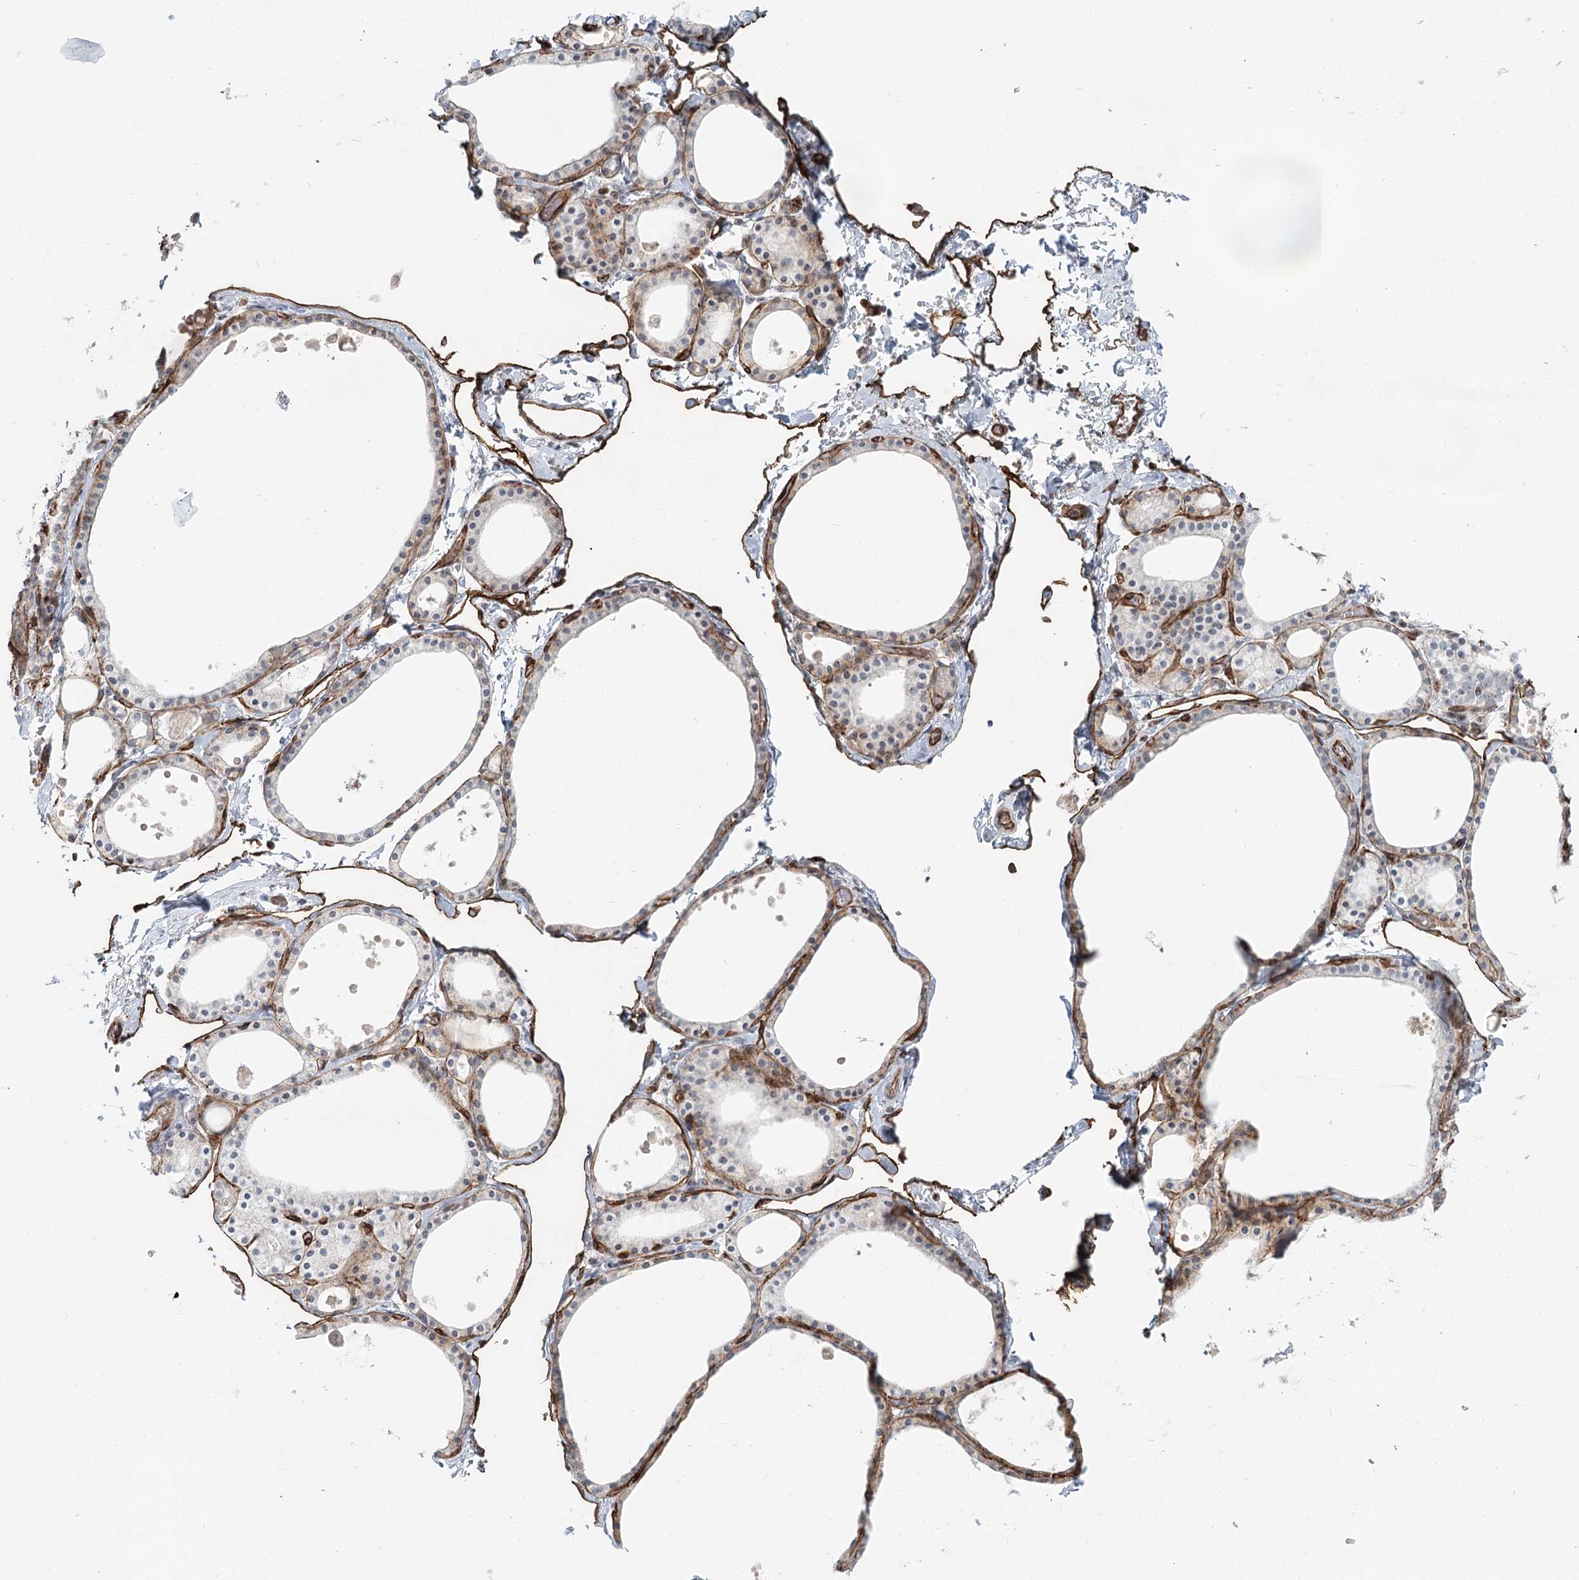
{"staining": {"intensity": "moderate", "quantity": "25%-75%", "location": "cytoplasmic/membranous"}, "tissue": "thyroid gland", "cell_type": "Glandular cells", "image_type": "normal", "snomed": [{"axis": "morphology", "description": "Normal tissue, NOS"}, {"axis": "topography", "description": "Thyroid gland"}], "caption": "Immunohistochemistry (IHC) histopathology image of normal thyroid gland: thyroid gland stained using immunohistochemistry reveals medium levels of moderate protein expression localized specifically in the cytoplasmic/membranous of glandular cells, appearing as a cytoplasmic/membranous brown color.", "gene": "ZFYVE28", "patient": {"sex": "male", "age": 56}}